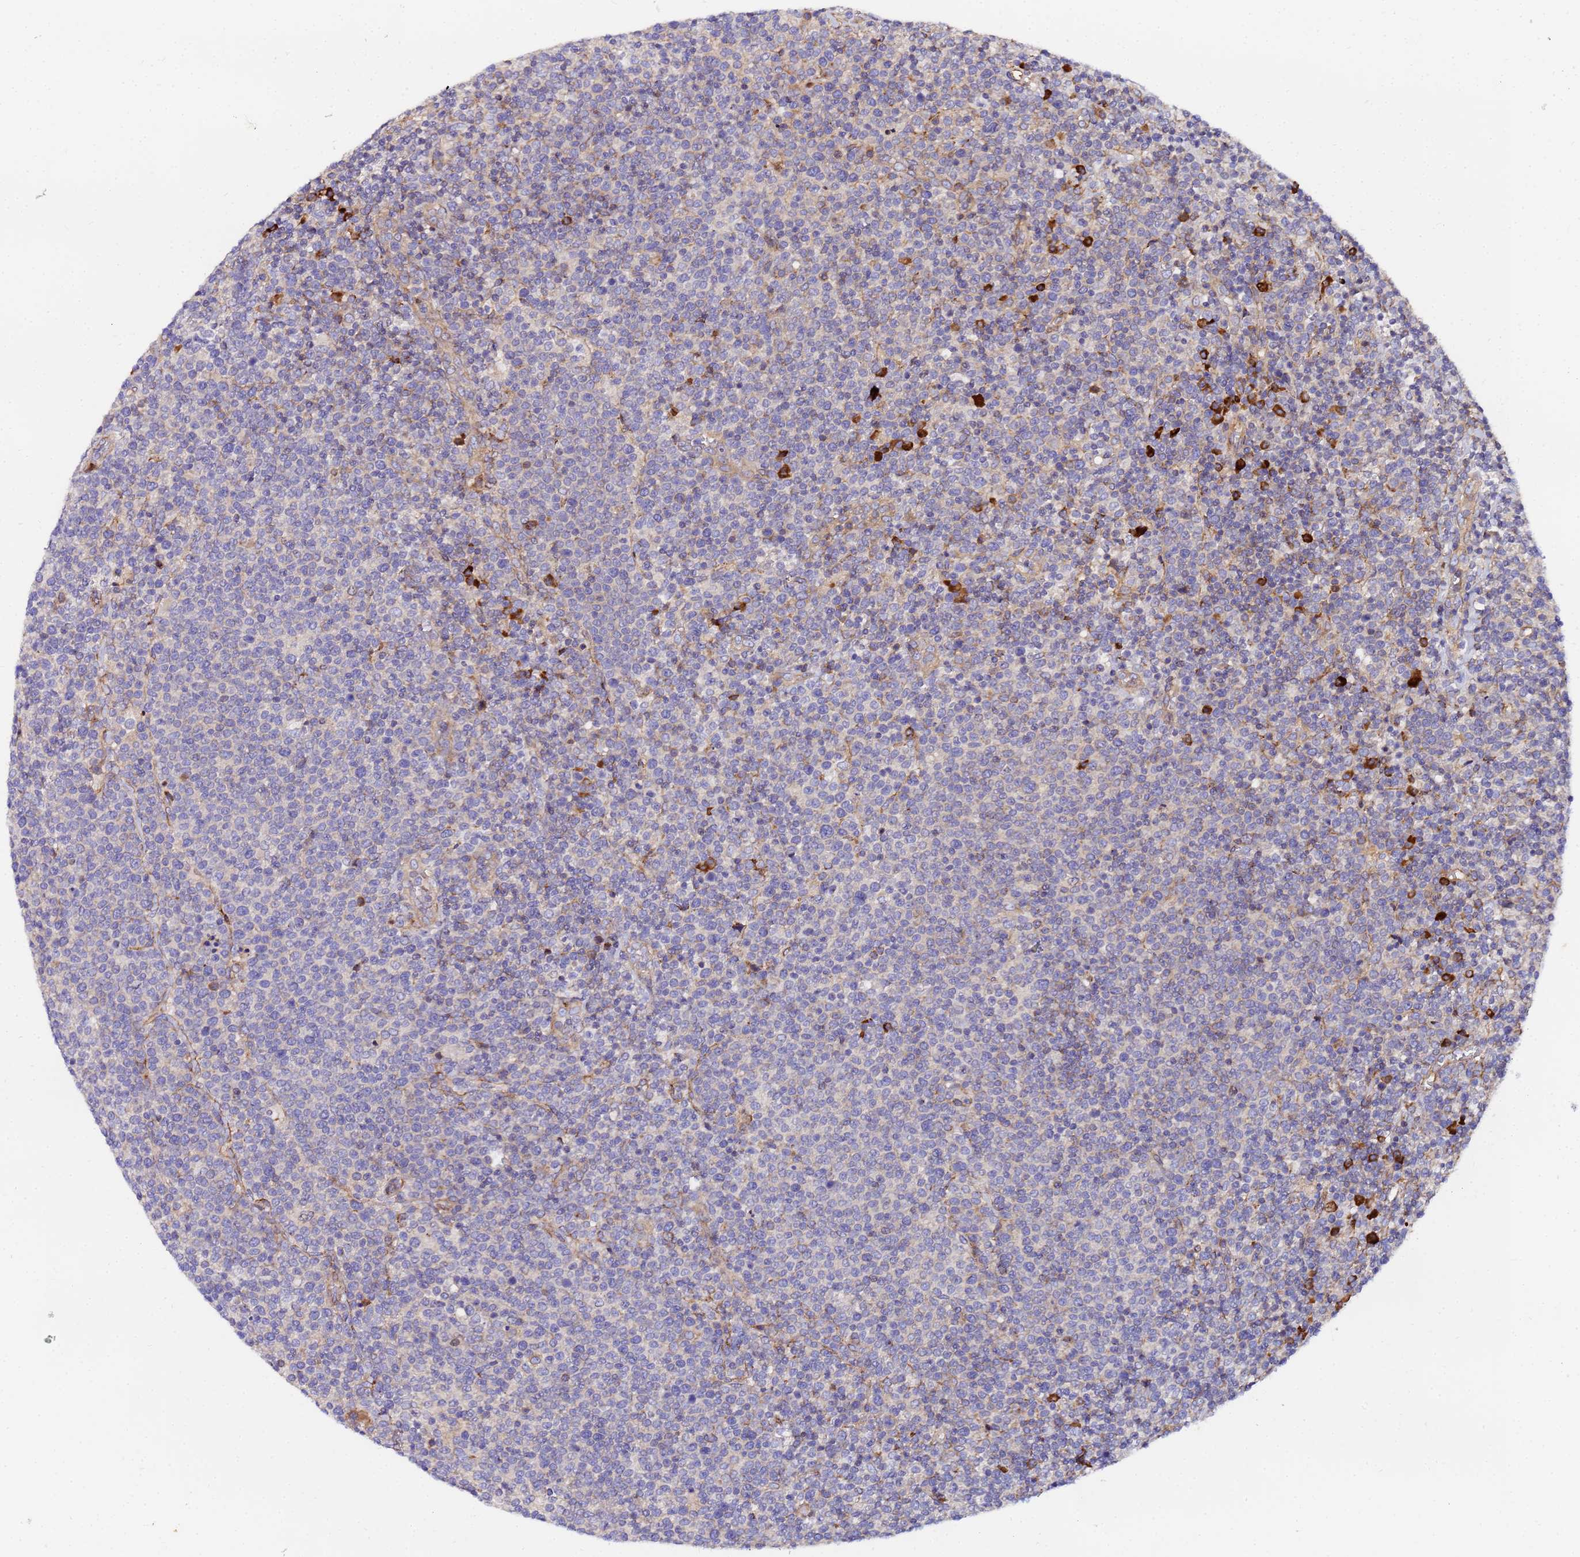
{"staining": {"intensity": "negative", "quantity": "none", "location": "none"}, "tissue": "lymphoma", "cell_type": "Tumor cells", "image_type": "cancer", "snomed": [{"axis": "morphology", "description": "Malignant lymphoma, non-Hodgkin's type, High grade"}, {"axis": "topography", "description": "Lymph node"}], "caption": "There is no significant staining in tumor cells of lymphoma.", "gene": "POM121", "patient": {"sex": "male", "age": 61}}